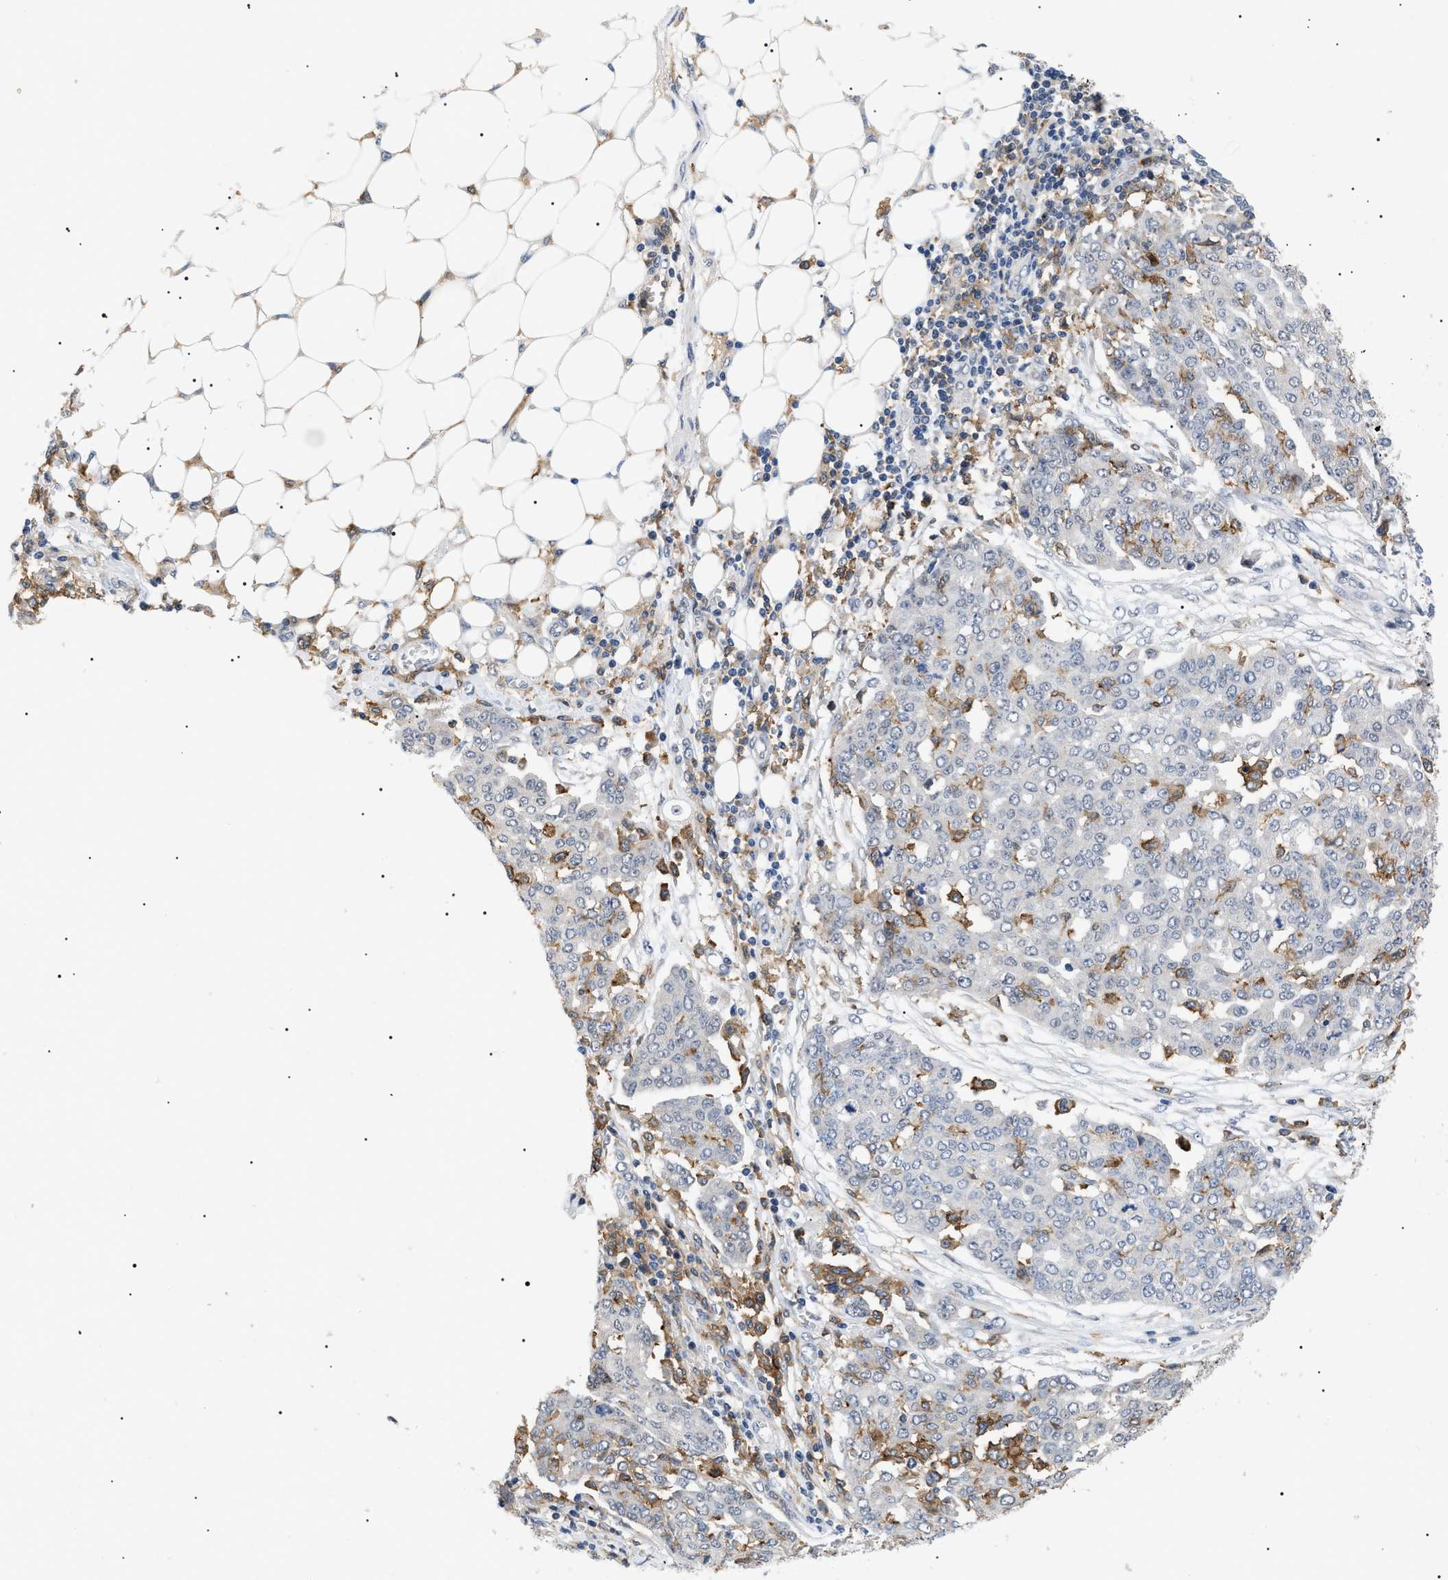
{"staining": {"intensity": "negative", "quantity": "none", "location": "none"}, "tissue": "ovarian cancer", "cell_type": "Tumor cells", "image_type": "cancer", "snomed": [{"axis": "morphology", "description": "Cystadenocarcinoma, serous, NOS"}, {"axis": "topography", "description": "Soft tissue"}, {"axis": "topography", "description": "Ovary"}], "caption": "Histopathology image shows no significant protein expression in tumor cells of ovarian serous cystadenocarcinoma. (IHC, brightfield microscopy, high magnification).", "gene": "CD300A", "patient": {"sex": "female", "age": 57}}